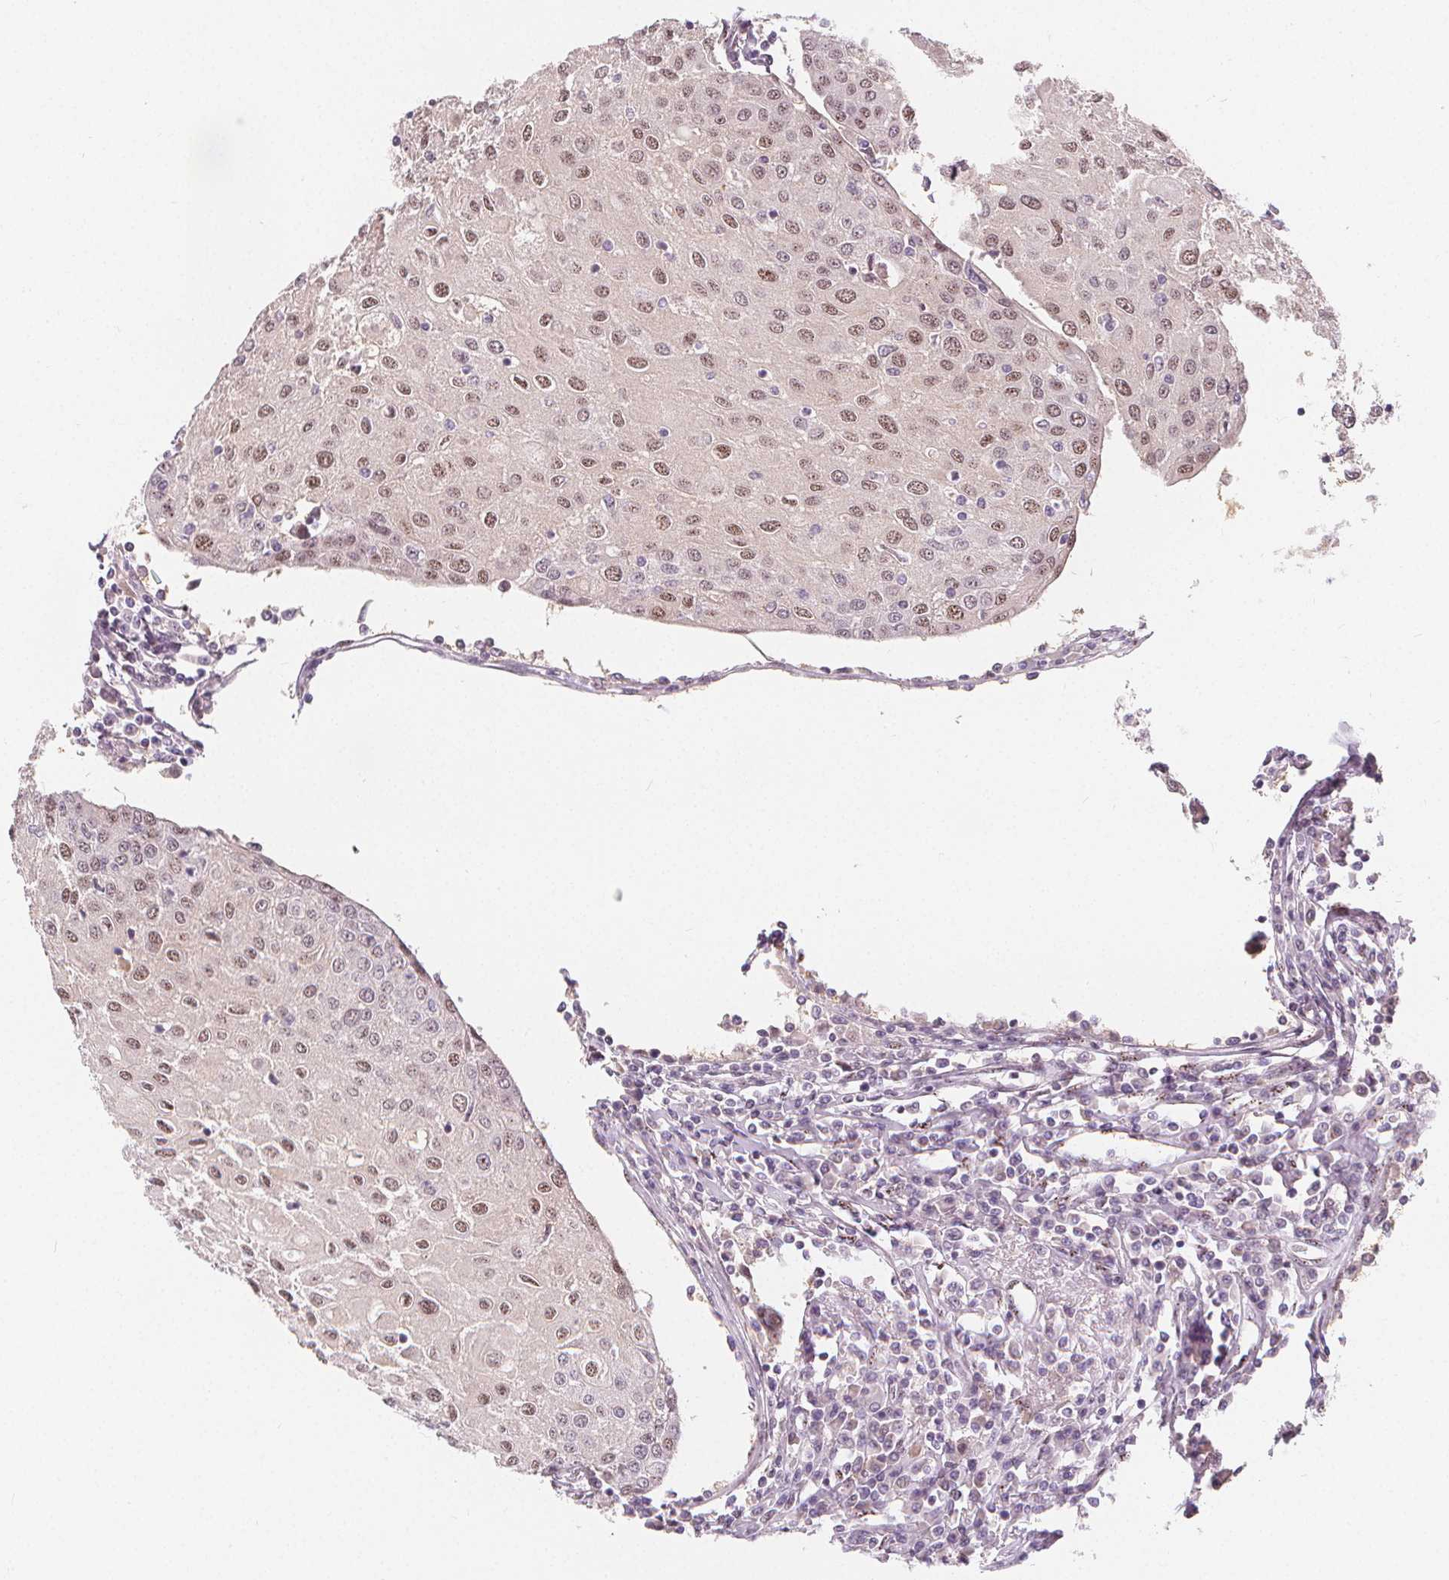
{"staining": {"intensity": "negative", "quantity": "none", "location": "none"}, "tissue": "urothelial cancer", "cell_type": "Tumor cells", "image_type": "cancer", "snomed": [{"axis": "morphology", "description": "Urothelial carcinoma, High grade"}, {"axis": "topography", "description": "Urinary bladder"}], "caption": "Urothelial cancer was stained to show a protein in brown. There is no significant positivity in tumor cells. Nuclei are stained in blue.", "gene": "DRC3", "patient": {"sex": "female", "age": 85}}